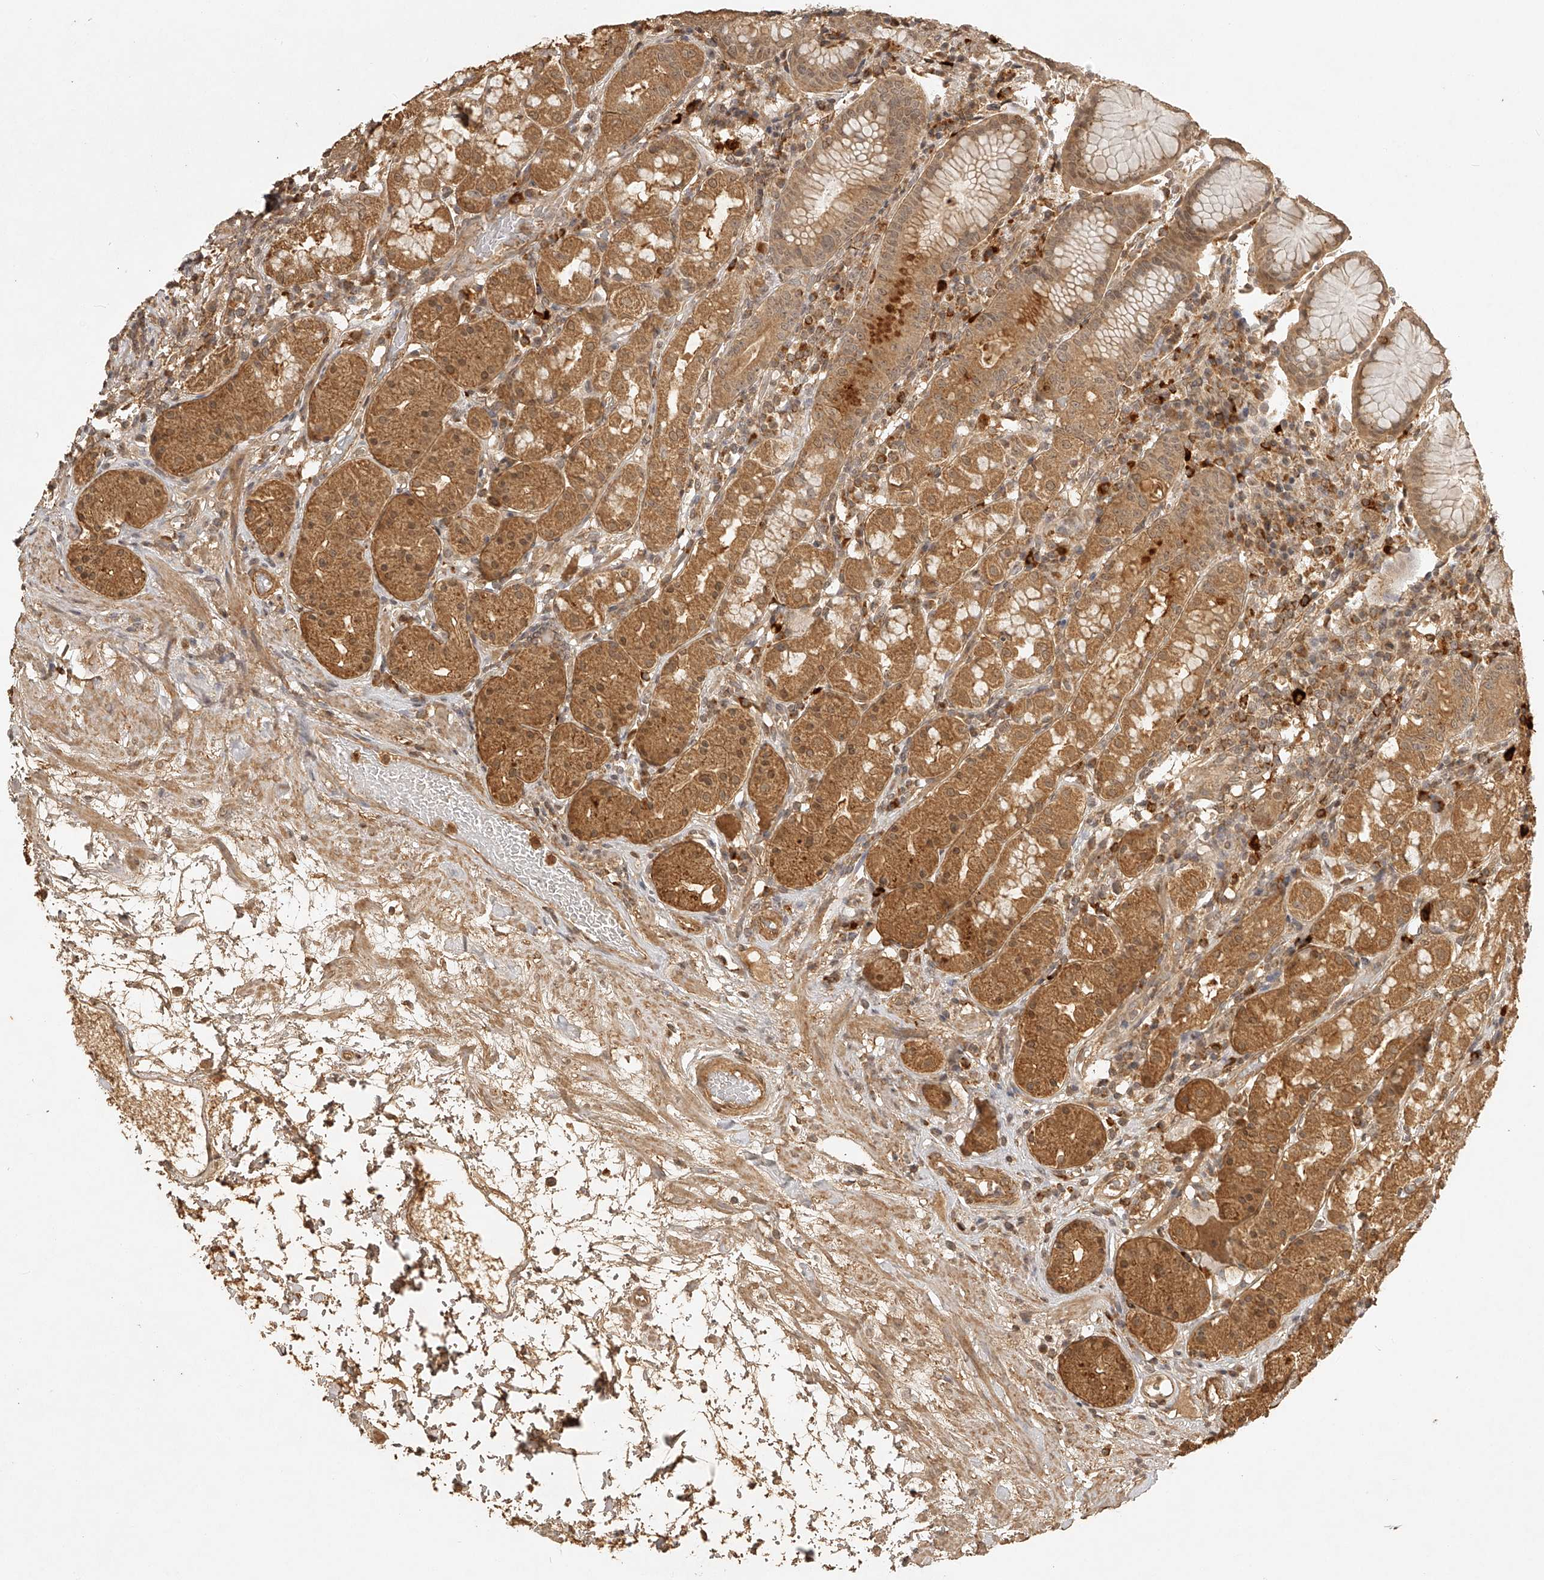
{"staining": {"intensity": "moderate", "quantity": ">75%", "location": "cytoplasmic/membranous"}, "tissue": "stomach", "cell_type": "Glandular cells", "image_type": "normal", "snomed": [{"axis": "morphology", "description": "Normal tissue, NOS"}, {"axis": "topography", "description": "Stomach, lower"}], "caption": "A histopathology image of stomach stained for a protein exhibits moderate cytoplasmic/membranous brown staining in glandular cells.", "gene": "BCL2L11", "patient": {"sex": "female", "age": 56}}